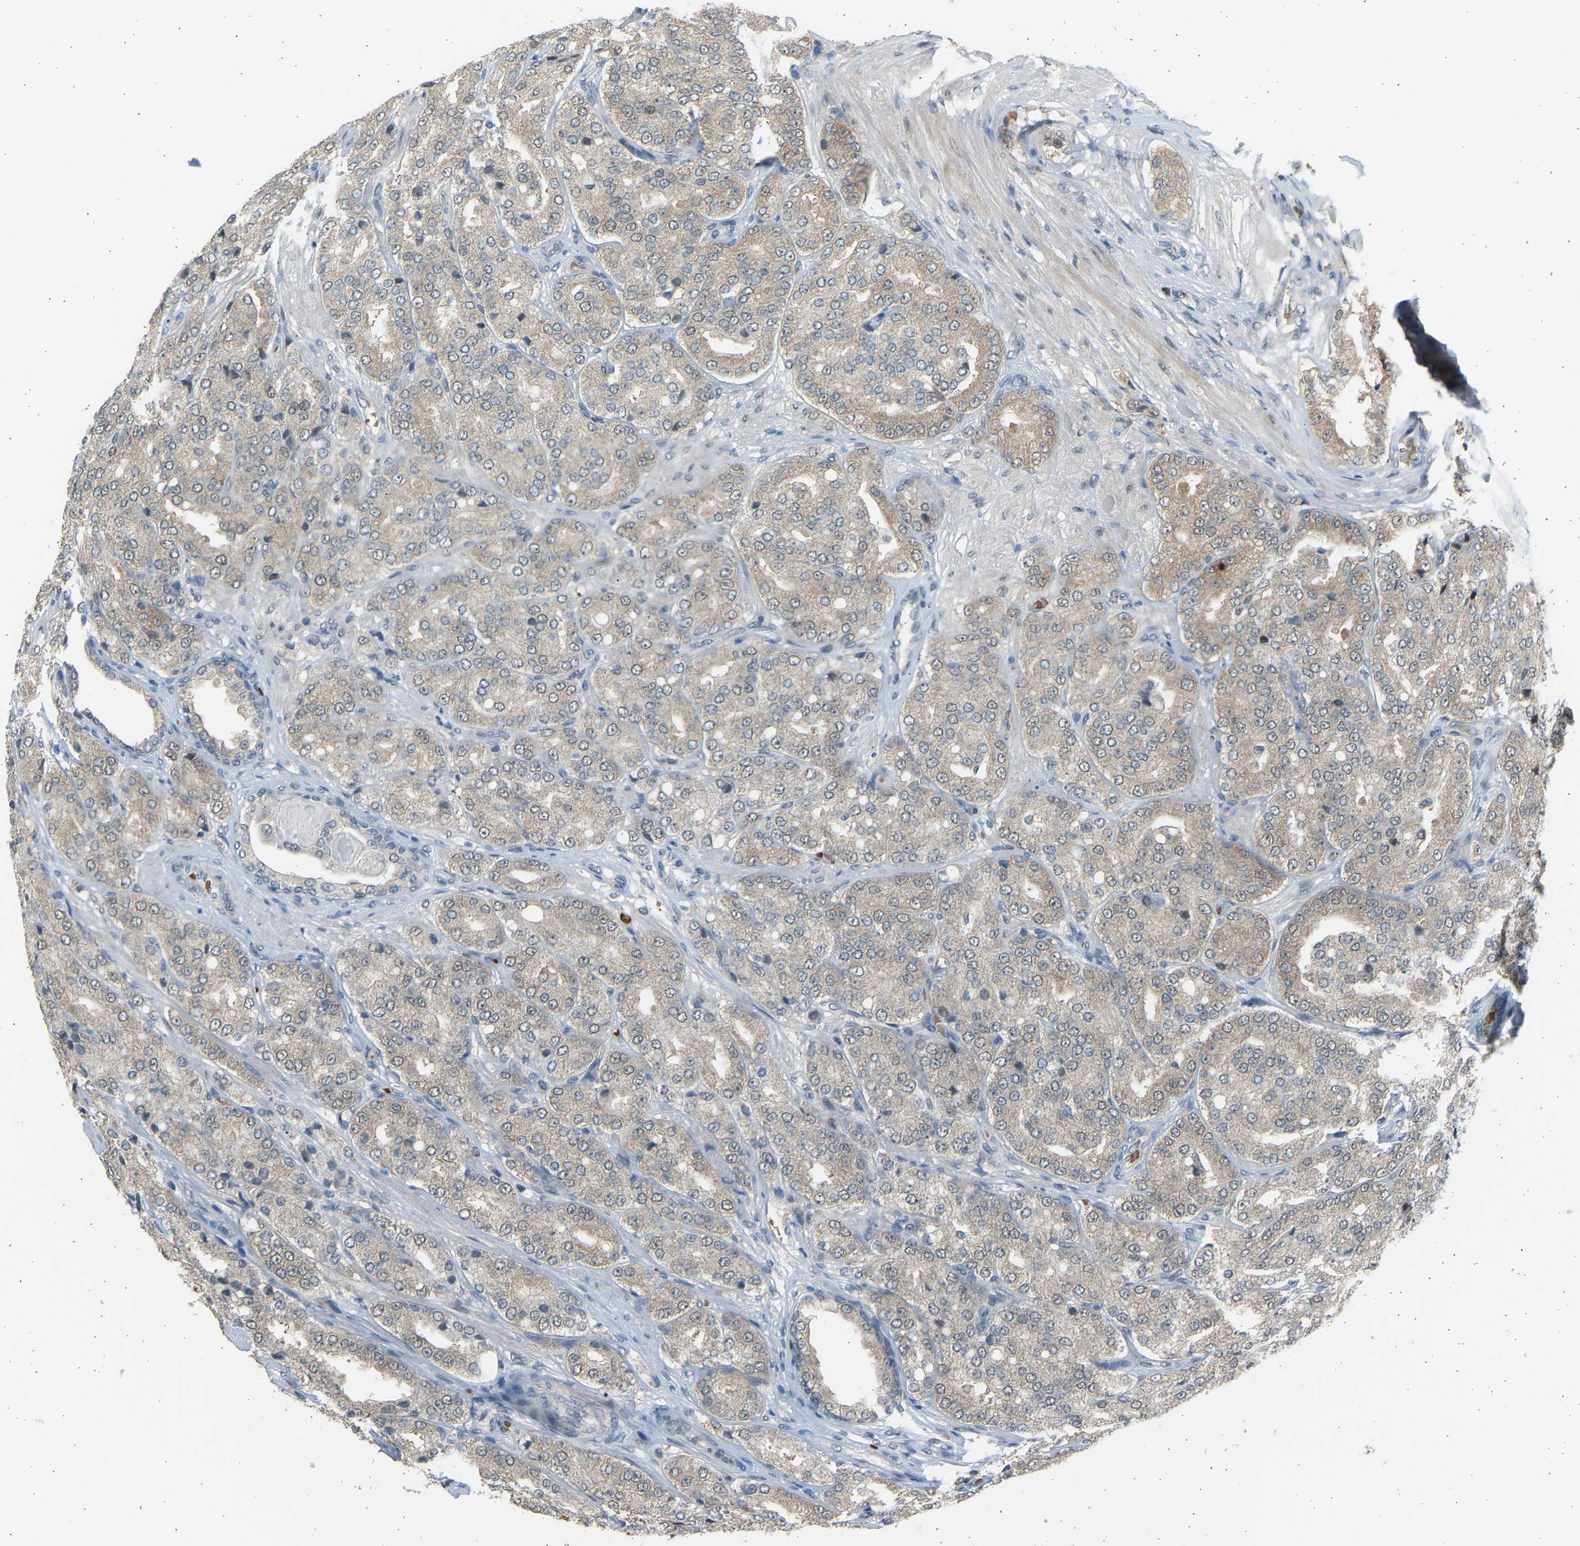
{"staining": {"intensity": "weak", "quantity": "25%-75%", "location": "cytoplasmic/membranous"}, "tissue": "prostate cancer", "cell_type": "Tumor cells", "image_type": "cancer", "snomed": [{"axis": "morphology", "description": "Adenocarcinoma, High grade"}, {"axis": "topography", "description": "Prostate"}], "caption": "A histopathology image of prostate cancer (adenocarcinoma (high-grade)) stained for a protein displays weak cytoplasmic/membranous brown staining in tumor cells.", "gene": "BIRC2", "patient": {"sex": "male", "age": 65}}